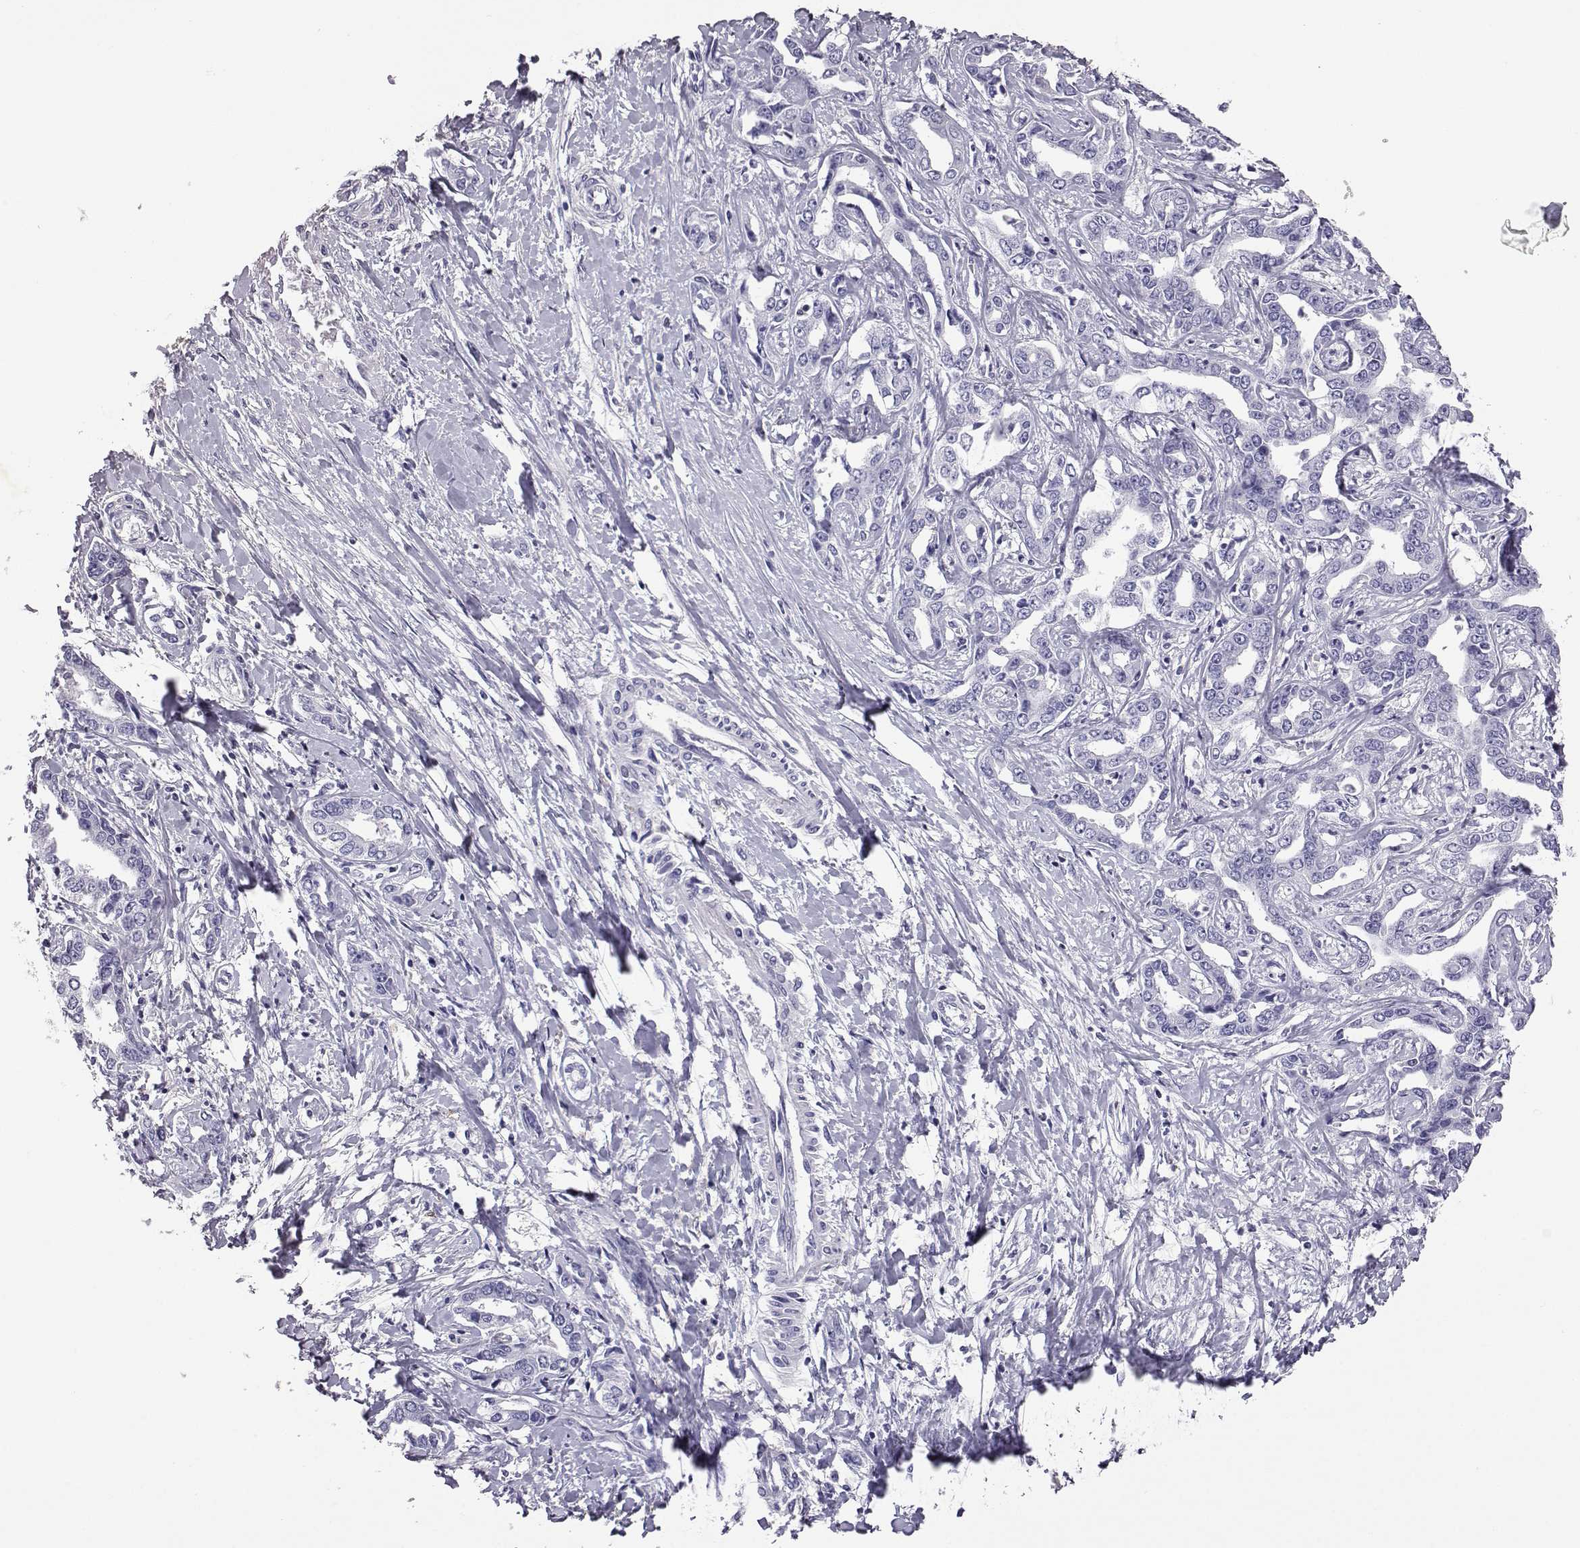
{"staining": {"intensity": "negative", "quantity": "none", "location": "none"}, "tissue": "liver cancer", "cell_type": "Tumor cells", "image_type": "cancer", "snomed": [{"axis": "morphology", "description": "Cholangiocarcinoma"}, {"axis": "topography", "description": "Liver"}], "caption": "This is a image of immunohistochemistry (IHC) staining of liver cancer, which shows no positivity in tumor cells.", "gene": "AKR1B1", "patient": {"sex": "male", "age": 59}}